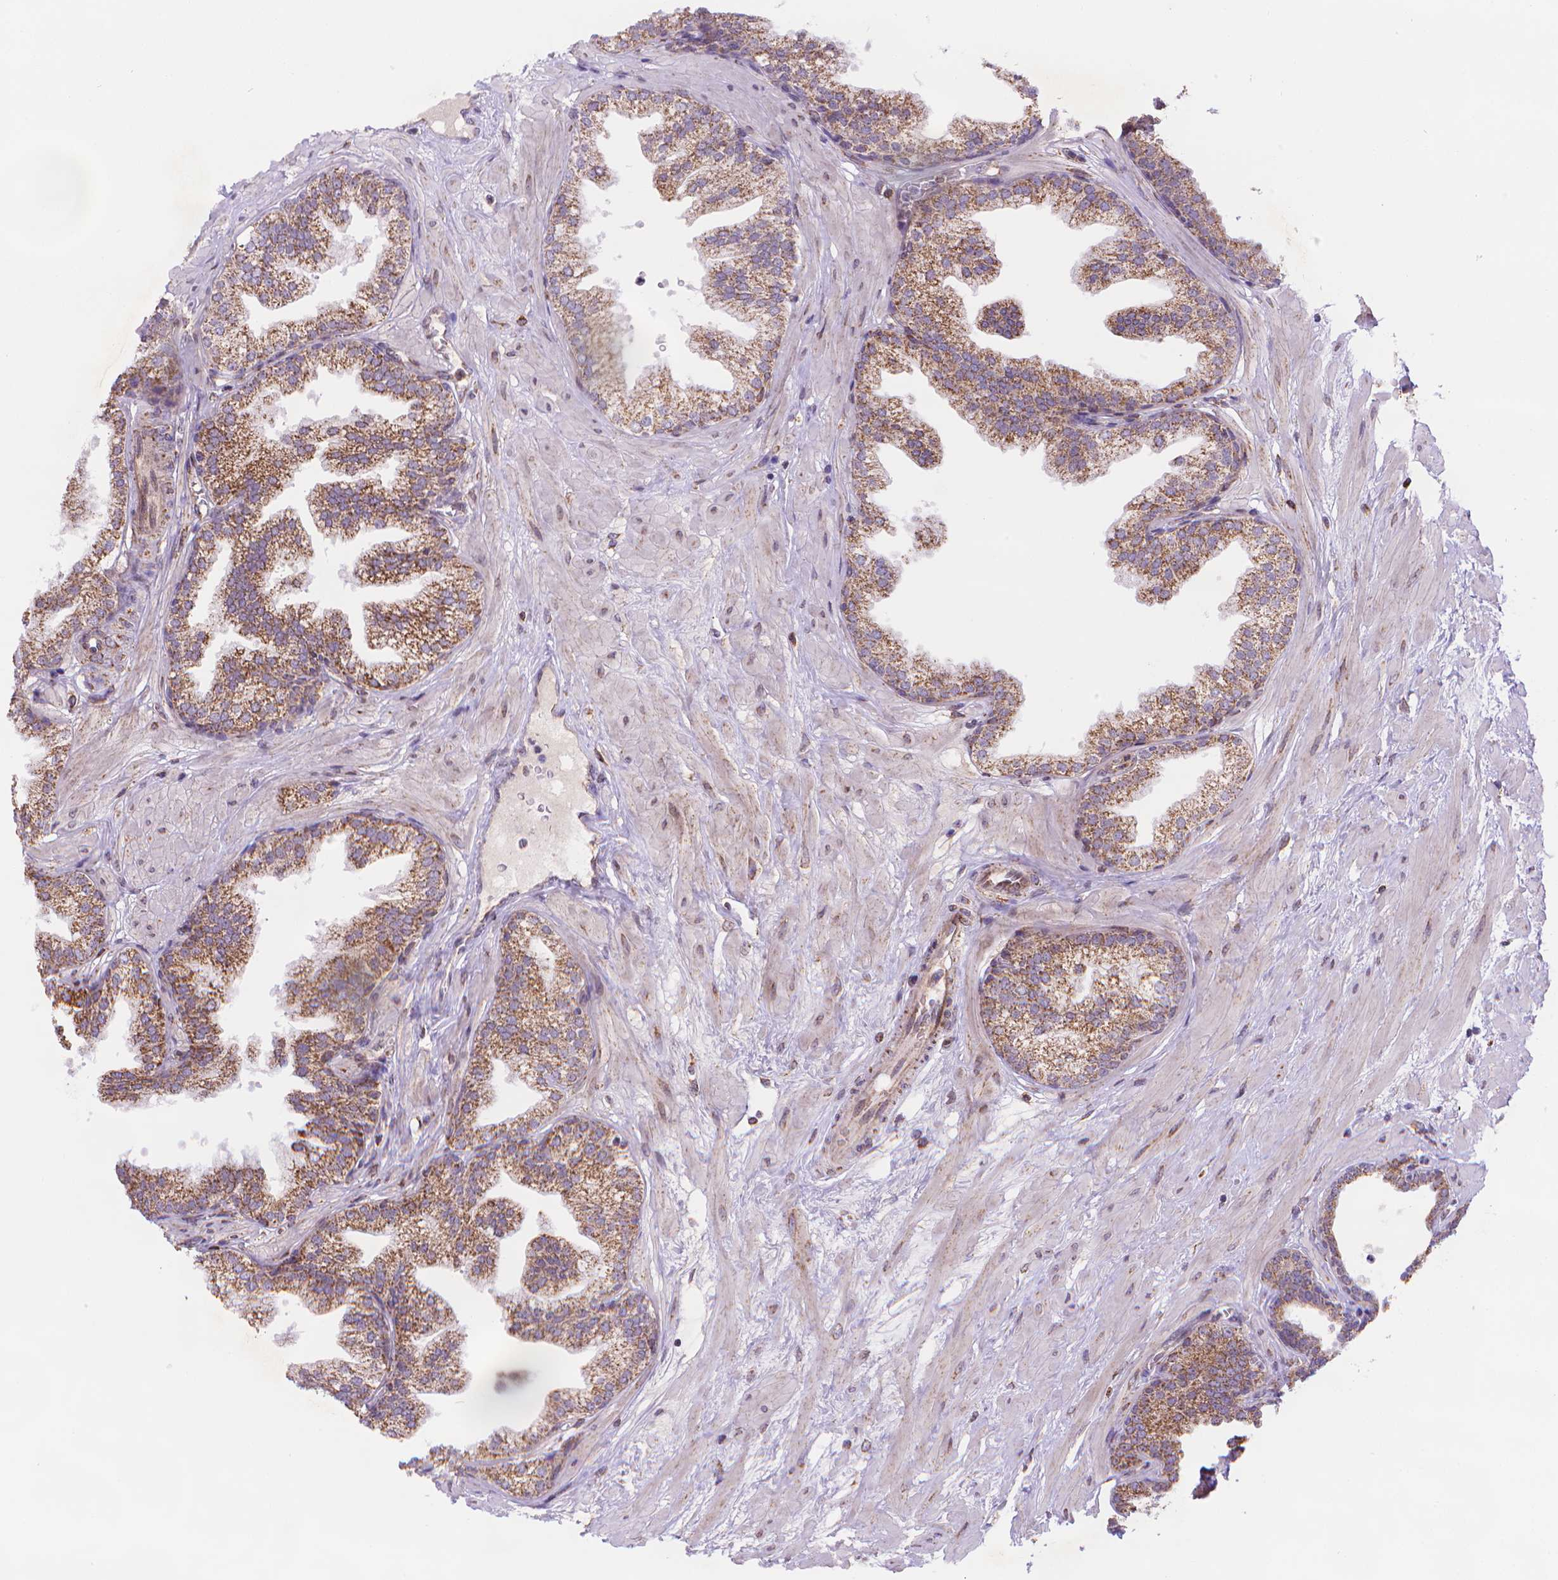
{"staining": {"intensity": "moderate", "quantity": ">75%", "location": "cytoplasmic/membranous"}, "tissue": "prostate", "cell_type": "Glandular cells", "image_type": "normal", "snomed": [{"axis": "morphology", "description": "Normal tissue, NOS"}, {"axis": "topography", "description": "Prostate"}], "caption": "Prostate stained with IHC displays moderate cytoplasmic/membranous positivity in approximately >75% of glandular cells.", "gene": "CYYR1", "patient": {"sex": "male", "age": 37}}